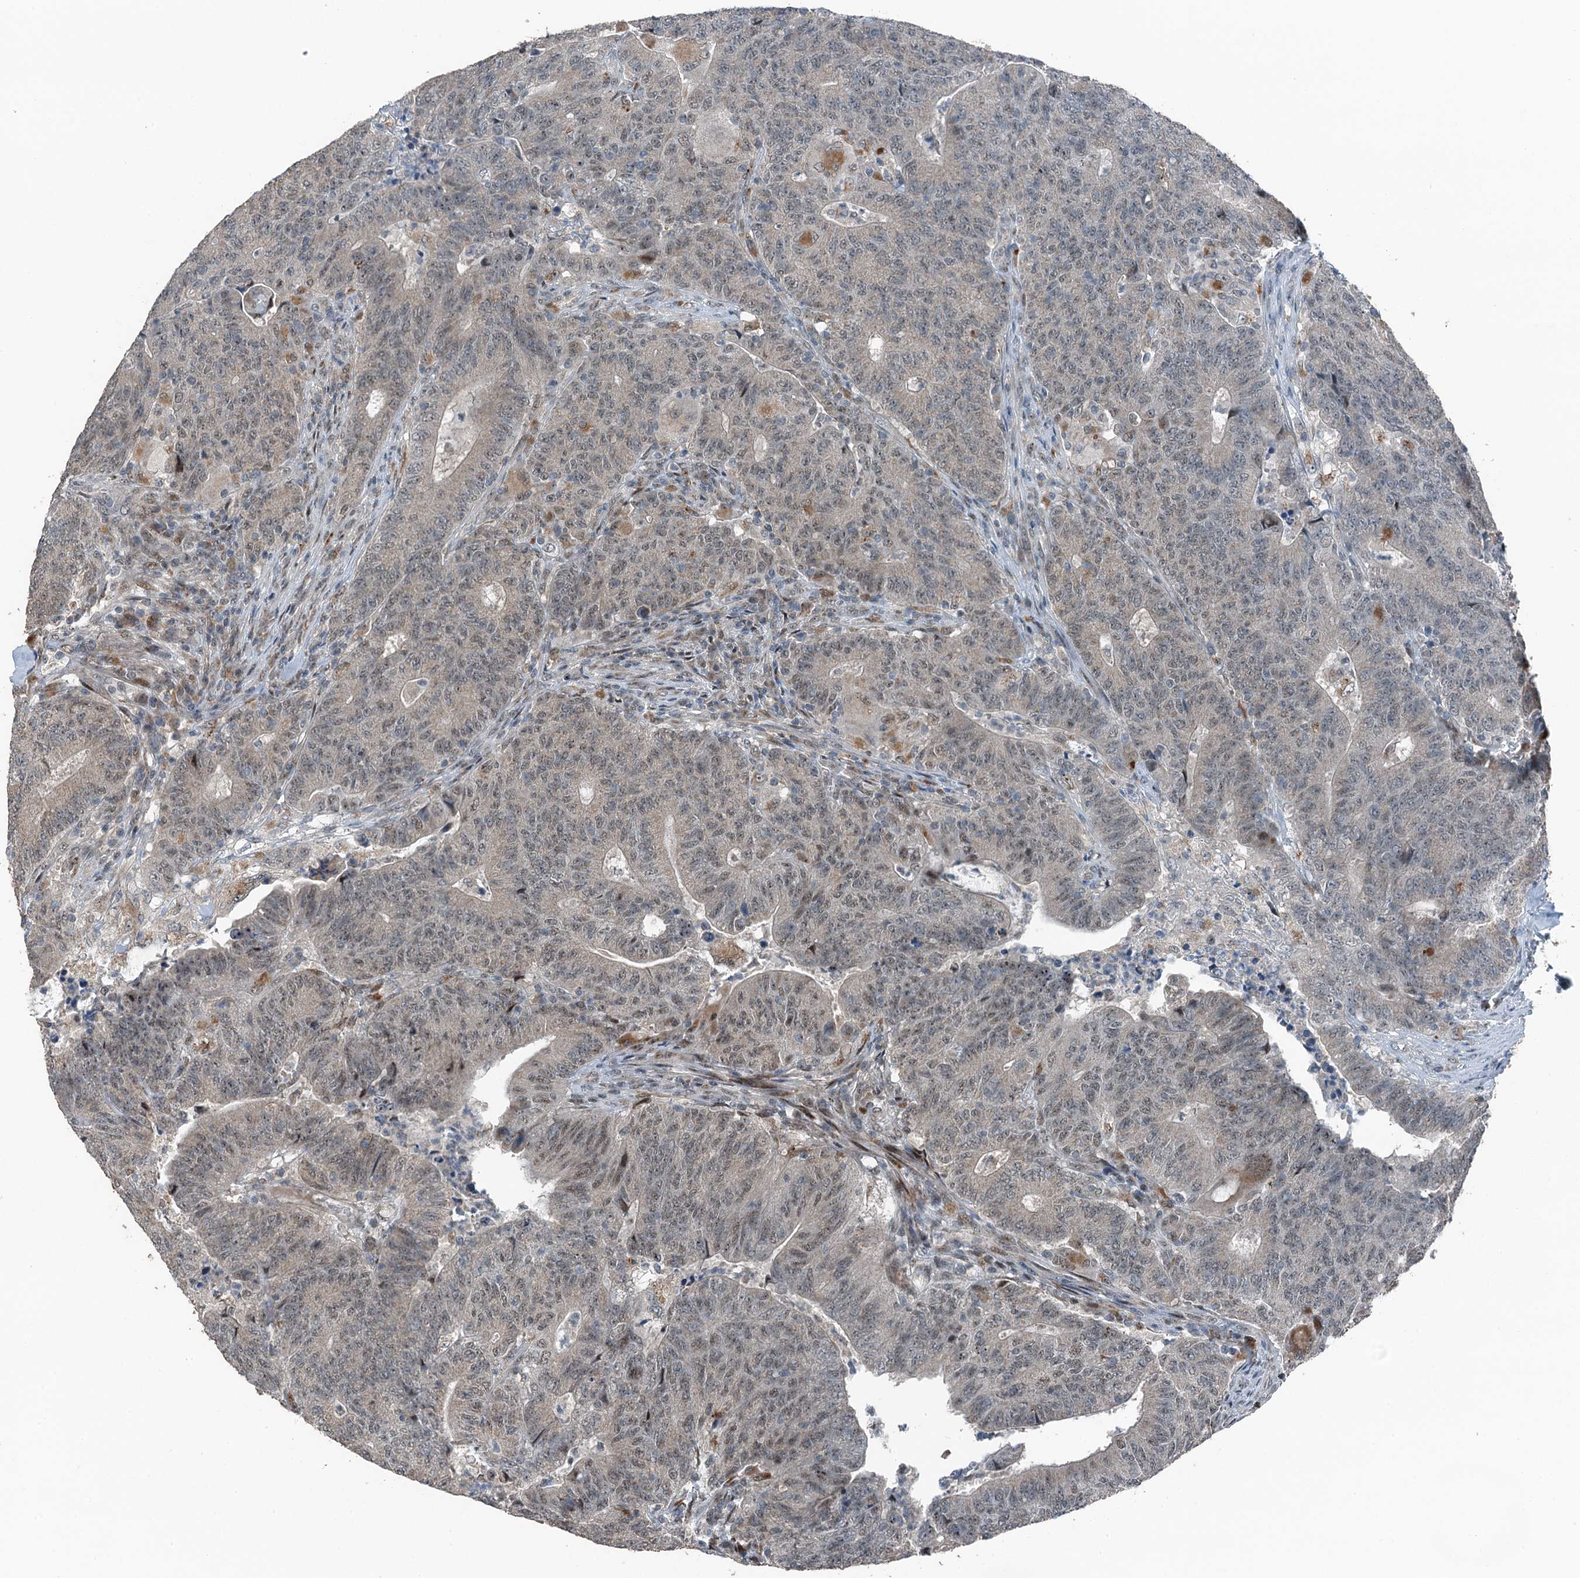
{"staining": {"intensity": "weak", "quantity": "<25%", "location": "cytoplasmic/membranous"}, "tissue": "colorectal cancer", "cell_type": "Tumor cells", "image_type": "cancer", "snomed": [{"axis": "morphology", "description": "Adenocarcinoma, NOS"}, {"axis": "topography", "description": "Colon"}], "caption": "Protein analysis of adenocarcinoma (colorectal) shows no significant expression in tumor cells. The staining was performed using DAB (3,3'-diaminobenzidine) to visualize the protein expression in brown, while the nuclei were stained in blue with hematoxylin (Magnification: 20x).", "gene": "BMERB1", "patient": {"sex": "female", "age": 75}}